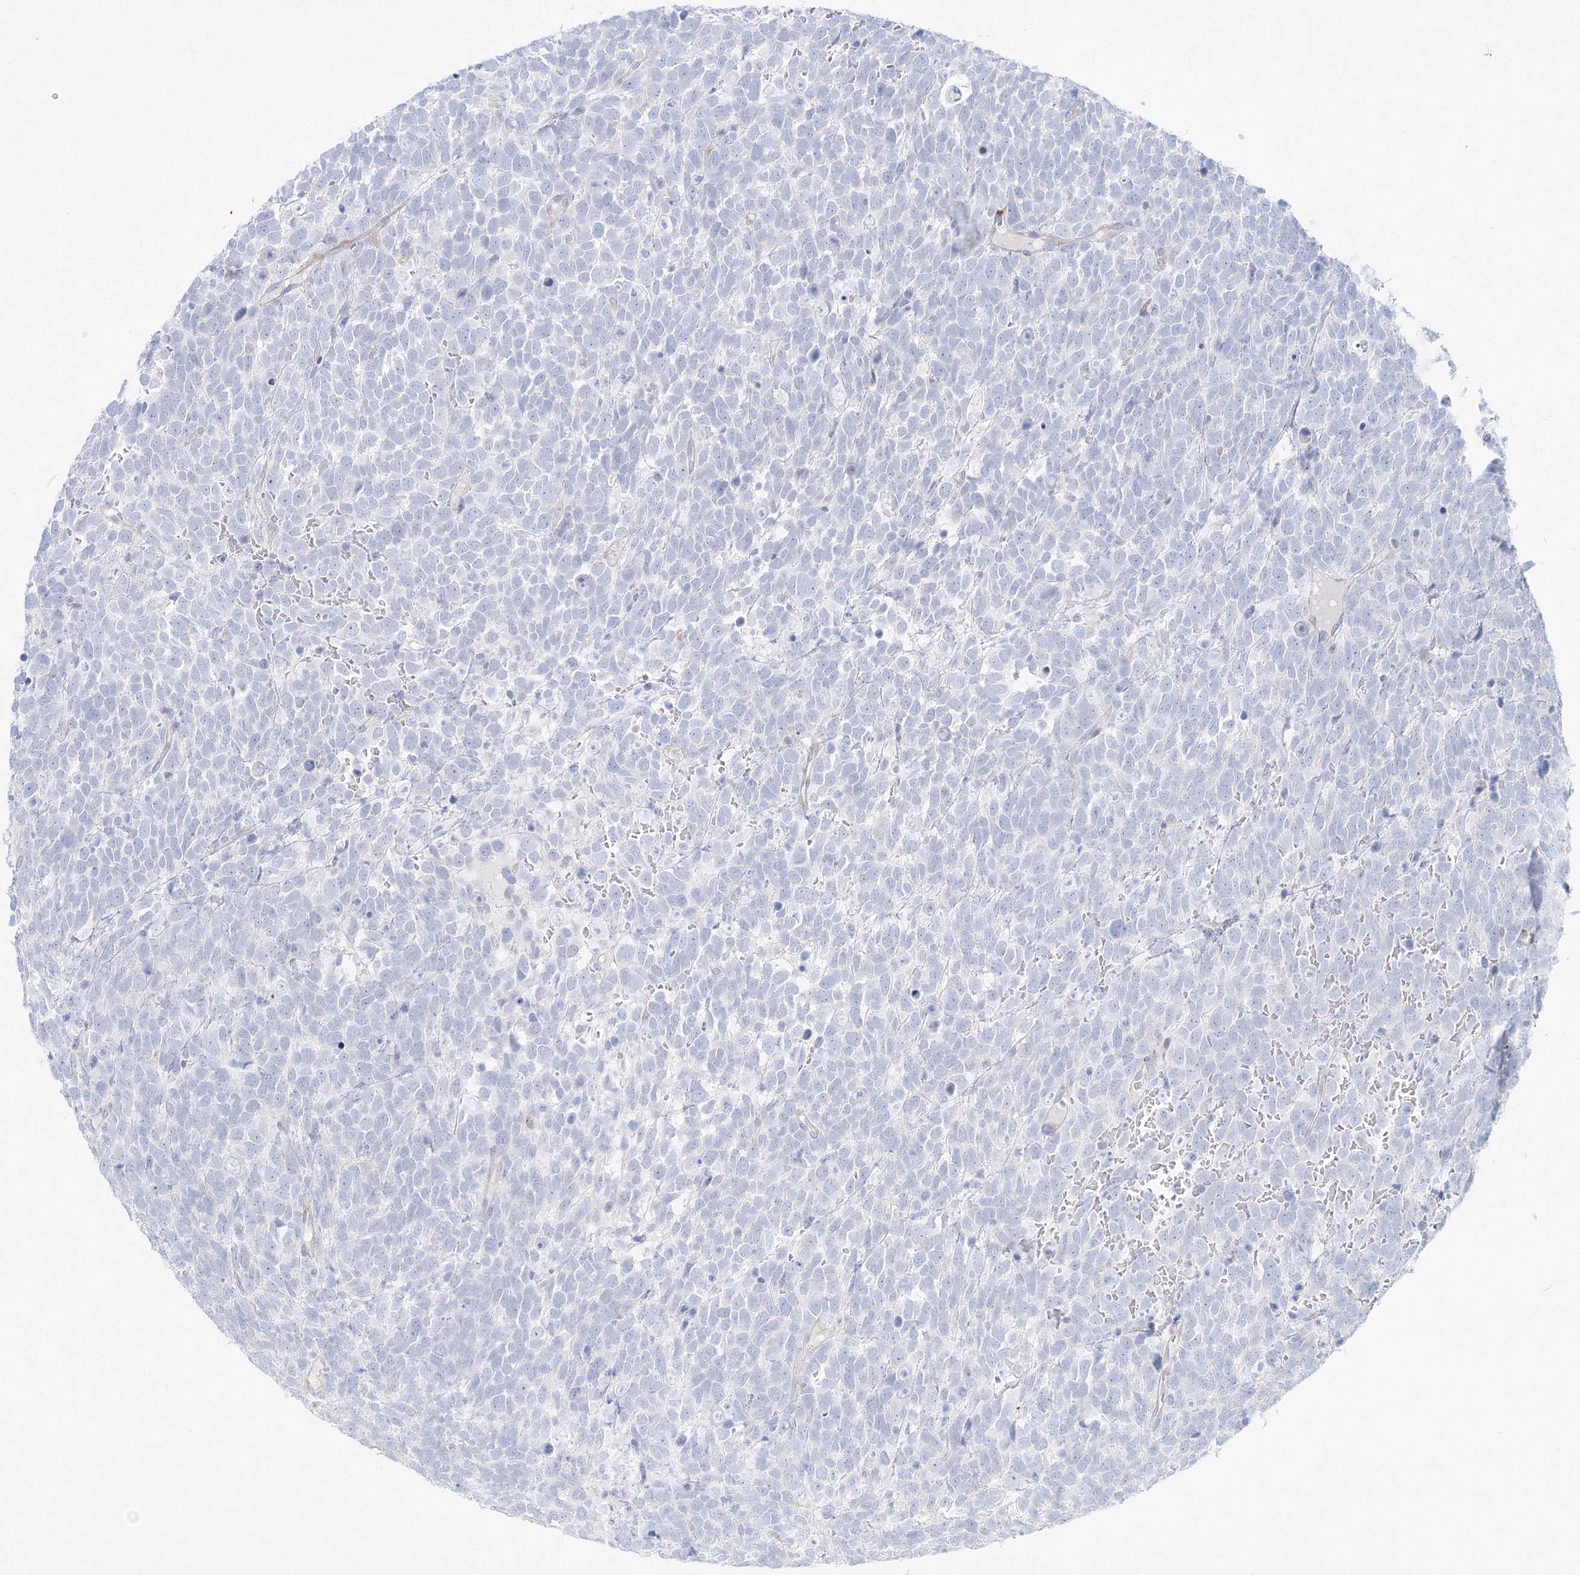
{"staining": {"intensity": "negative", "quantity": "none", "location": "none"}, "tissue": "urothelial cancer", "cell_type": "Tumor cells", "image_type": "cancer", "snomed": [{"axis": "morphology", "description": "Urothelial carcinoma, High grade"}, {"axis": "topography", "description": "Urinary bladder"}], "caption": "The photomicrograph exhibits no staining of tumor cells in urothelial carcinoma (high-grade).", "gene": "DNAH1", "patient": {"sex": "female", "age": 82}}